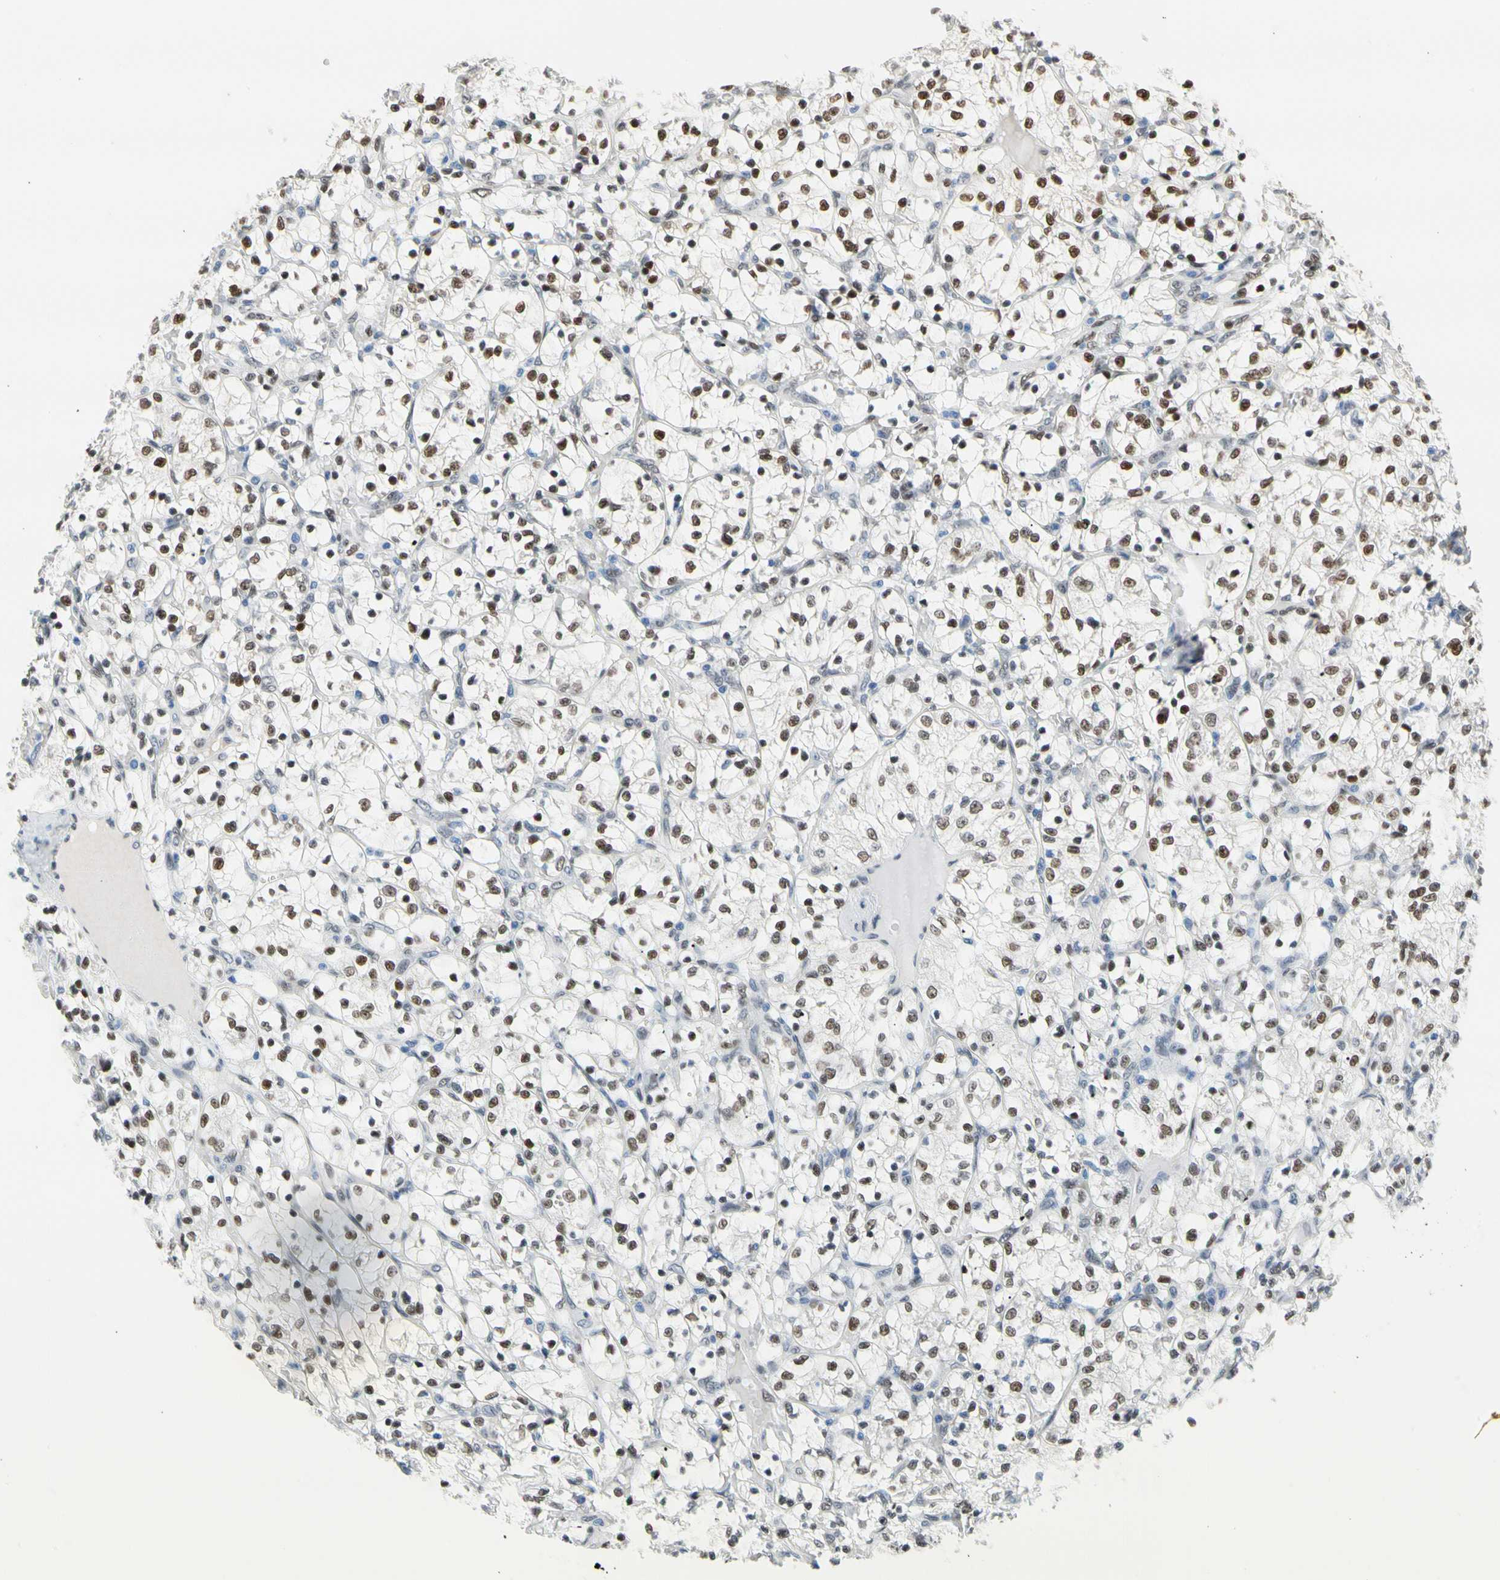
{"staining": {"intensity": "moderate", "quantity": ">75%", "location": "nuclear"}, "tissue": "renal cancer", "cell_type": "Tumor cells", "image_type": "cancer", "snomed": [{"axis": "morphology", "description": "Adenocarcinoma, NOS"}, {"axis": "topography", "description": "Kidney"}], "caption": "Immunohistochemical staining of human renal adenocarcinoma displays moderate nuclear protein positivity in about >75% of tumor cells.", "gene": "NFIA", "patient": {"sex": "female", "age": 69}}